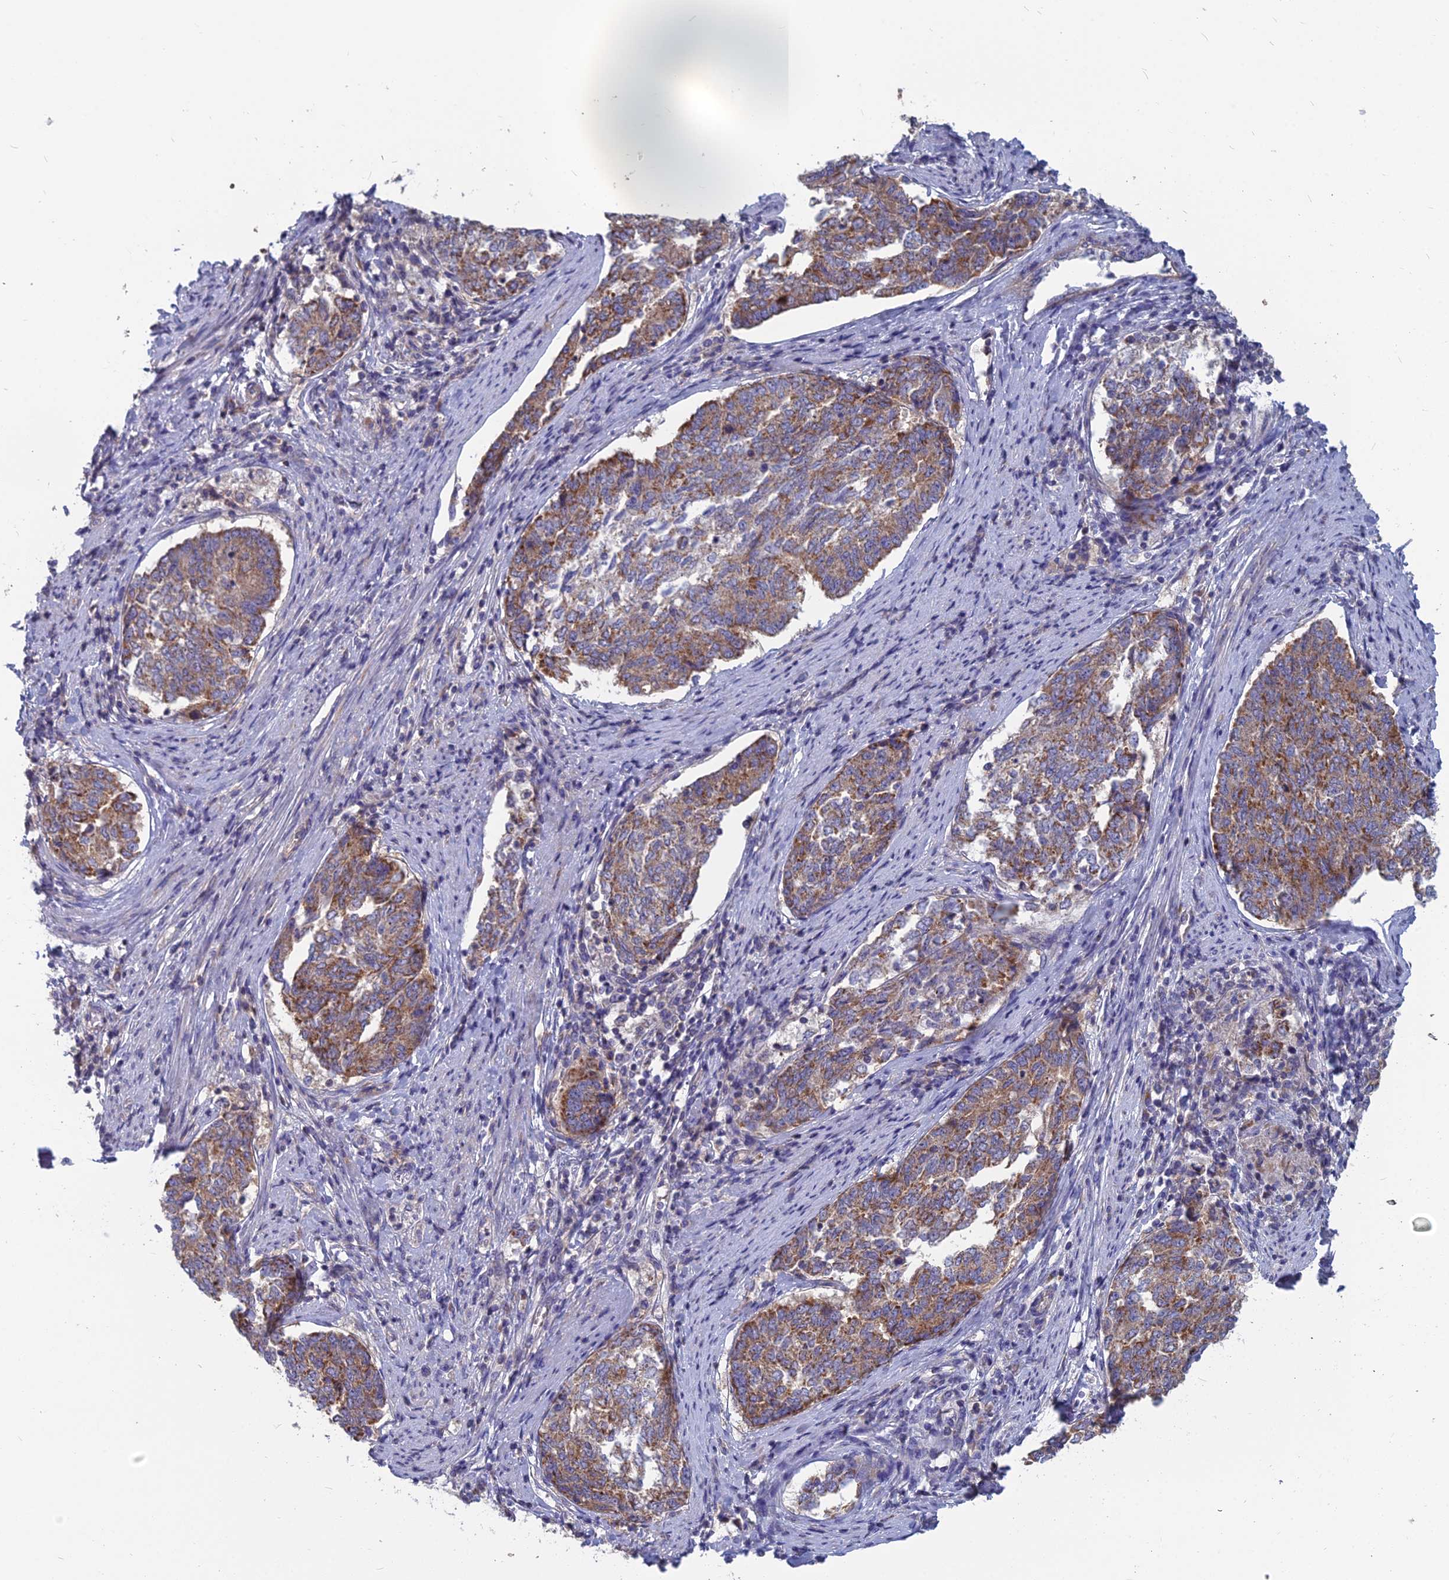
{"staining": {"intensity": "moderate", "quantity": ">75%", "location": "cytoplasmic/membranous"}, "tissue": "endometrial cancer", "cell_type": "Tumor cells", "image_type": "cancer", "snomed": [{"axis": "morphology", "description": "Adenocarcinoma, NOS"}, {"axis": "topography", "description": "Endometrium"}], "caption": "Endometrial adenocarcinoma stained for a protein (brown) demonstrates moderate cytoplasmic/membranous positive positivity in approximately >75% of tumor cells.", "gene": "COX20", "patient": {"sex": "female", "age": 80}}